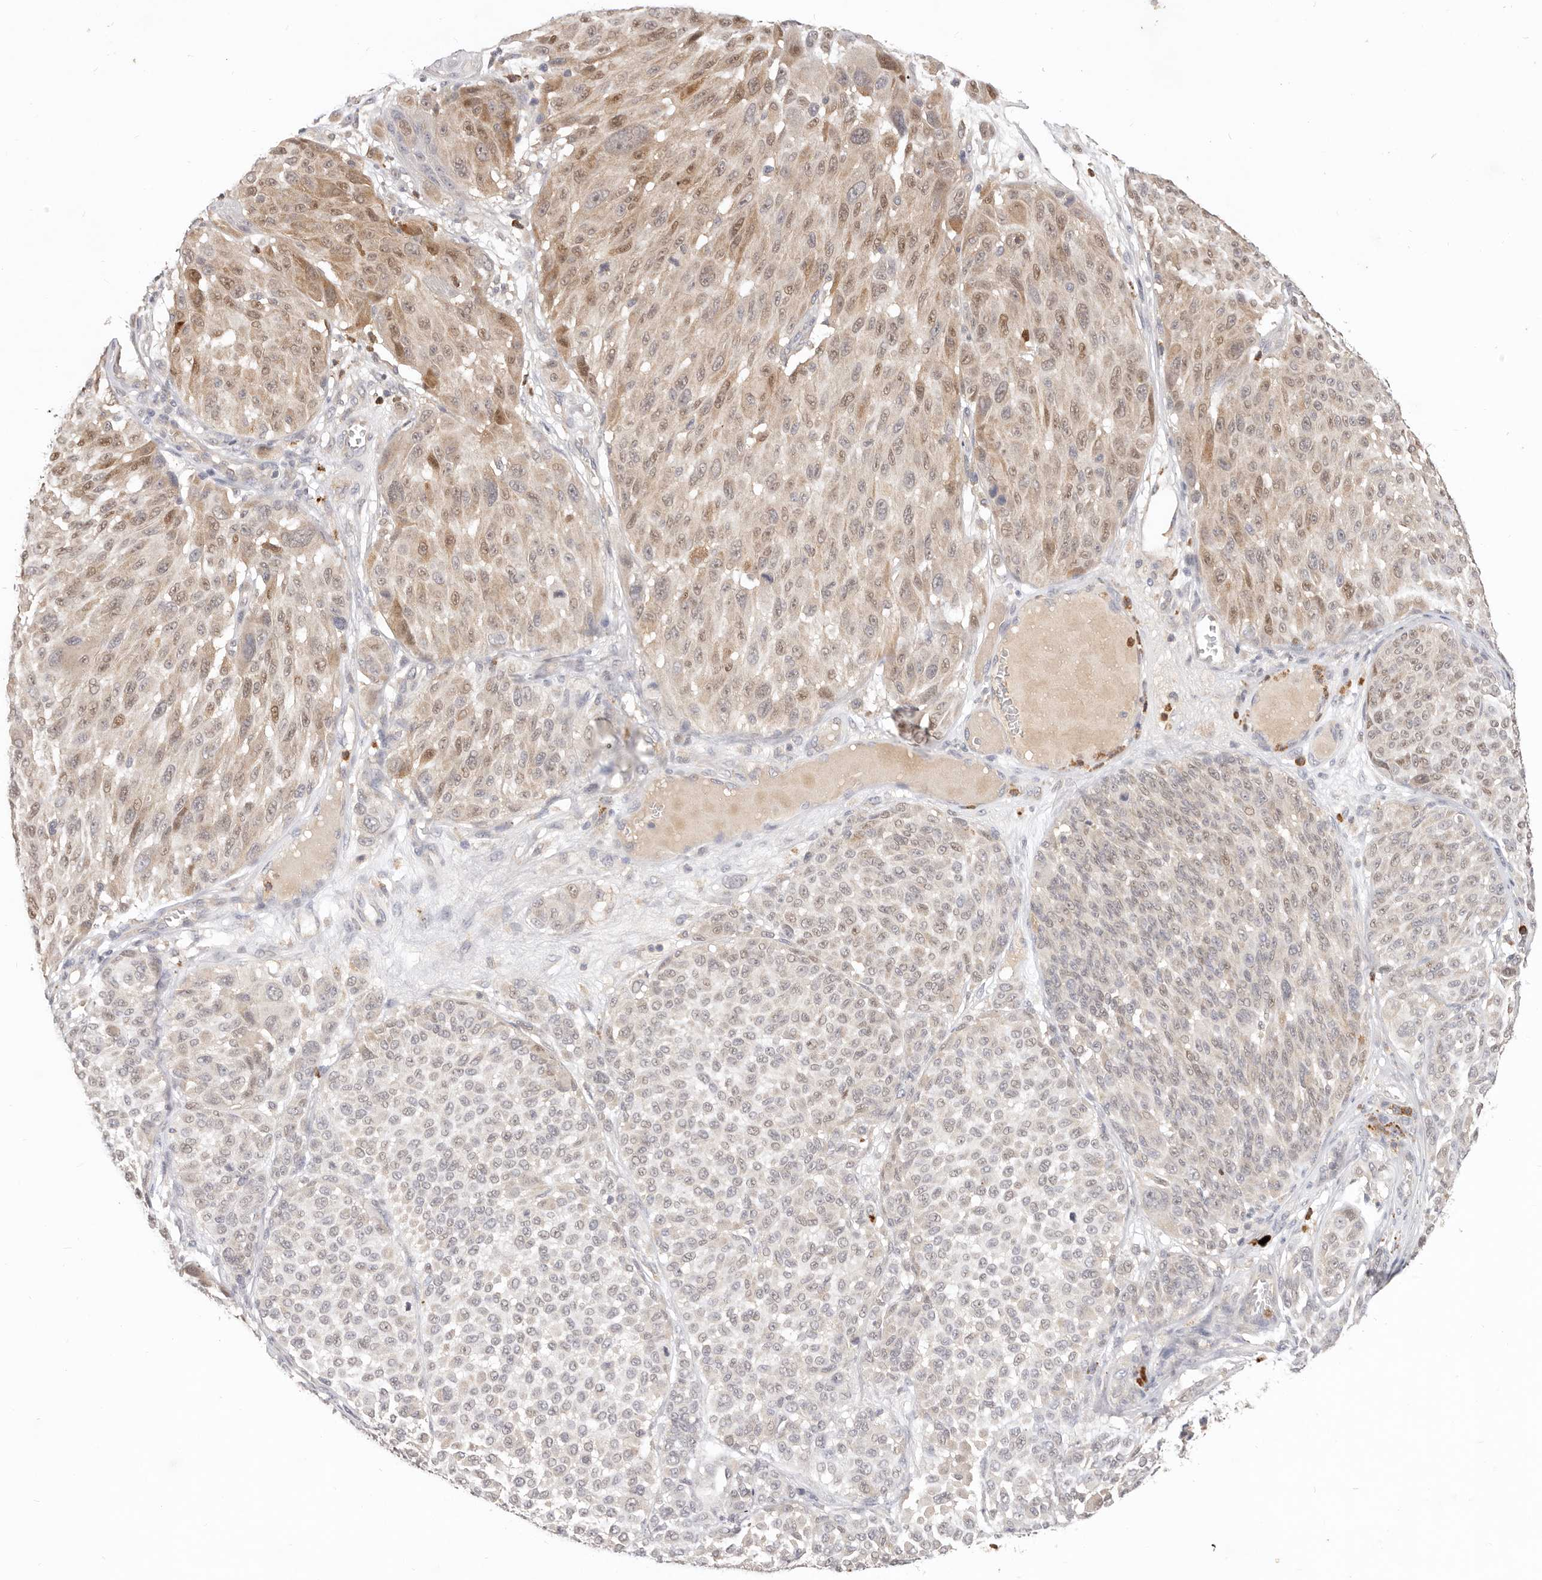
{"staining": {"intensity": "moderate", "quantity": "<25%", "location": "cytoplasmic/membranous,nuclear"}, "tissue": "melanoma", "cell_type": "Tumor cells", "image_type": "cancer", "snomed": [{"axis": "morphology", "description": "Malignant melanoma, NOS"}, {"axis": "topography", "description": "Skin"}], "caption": "Melanoma was stained to show a protein in brown. There is low levels of moderate cytoplasmic/membranous and nuclear expression in approximately <25% of tumor cells. The protein of interest is stained brown, and the nuclei are stained in blue (DAB (3,3'-diaminobenzidine) IHC with brightfield microscopy, high magnification).", "gene": "USP49", "patient": {"sex": "male", "age": 83}}